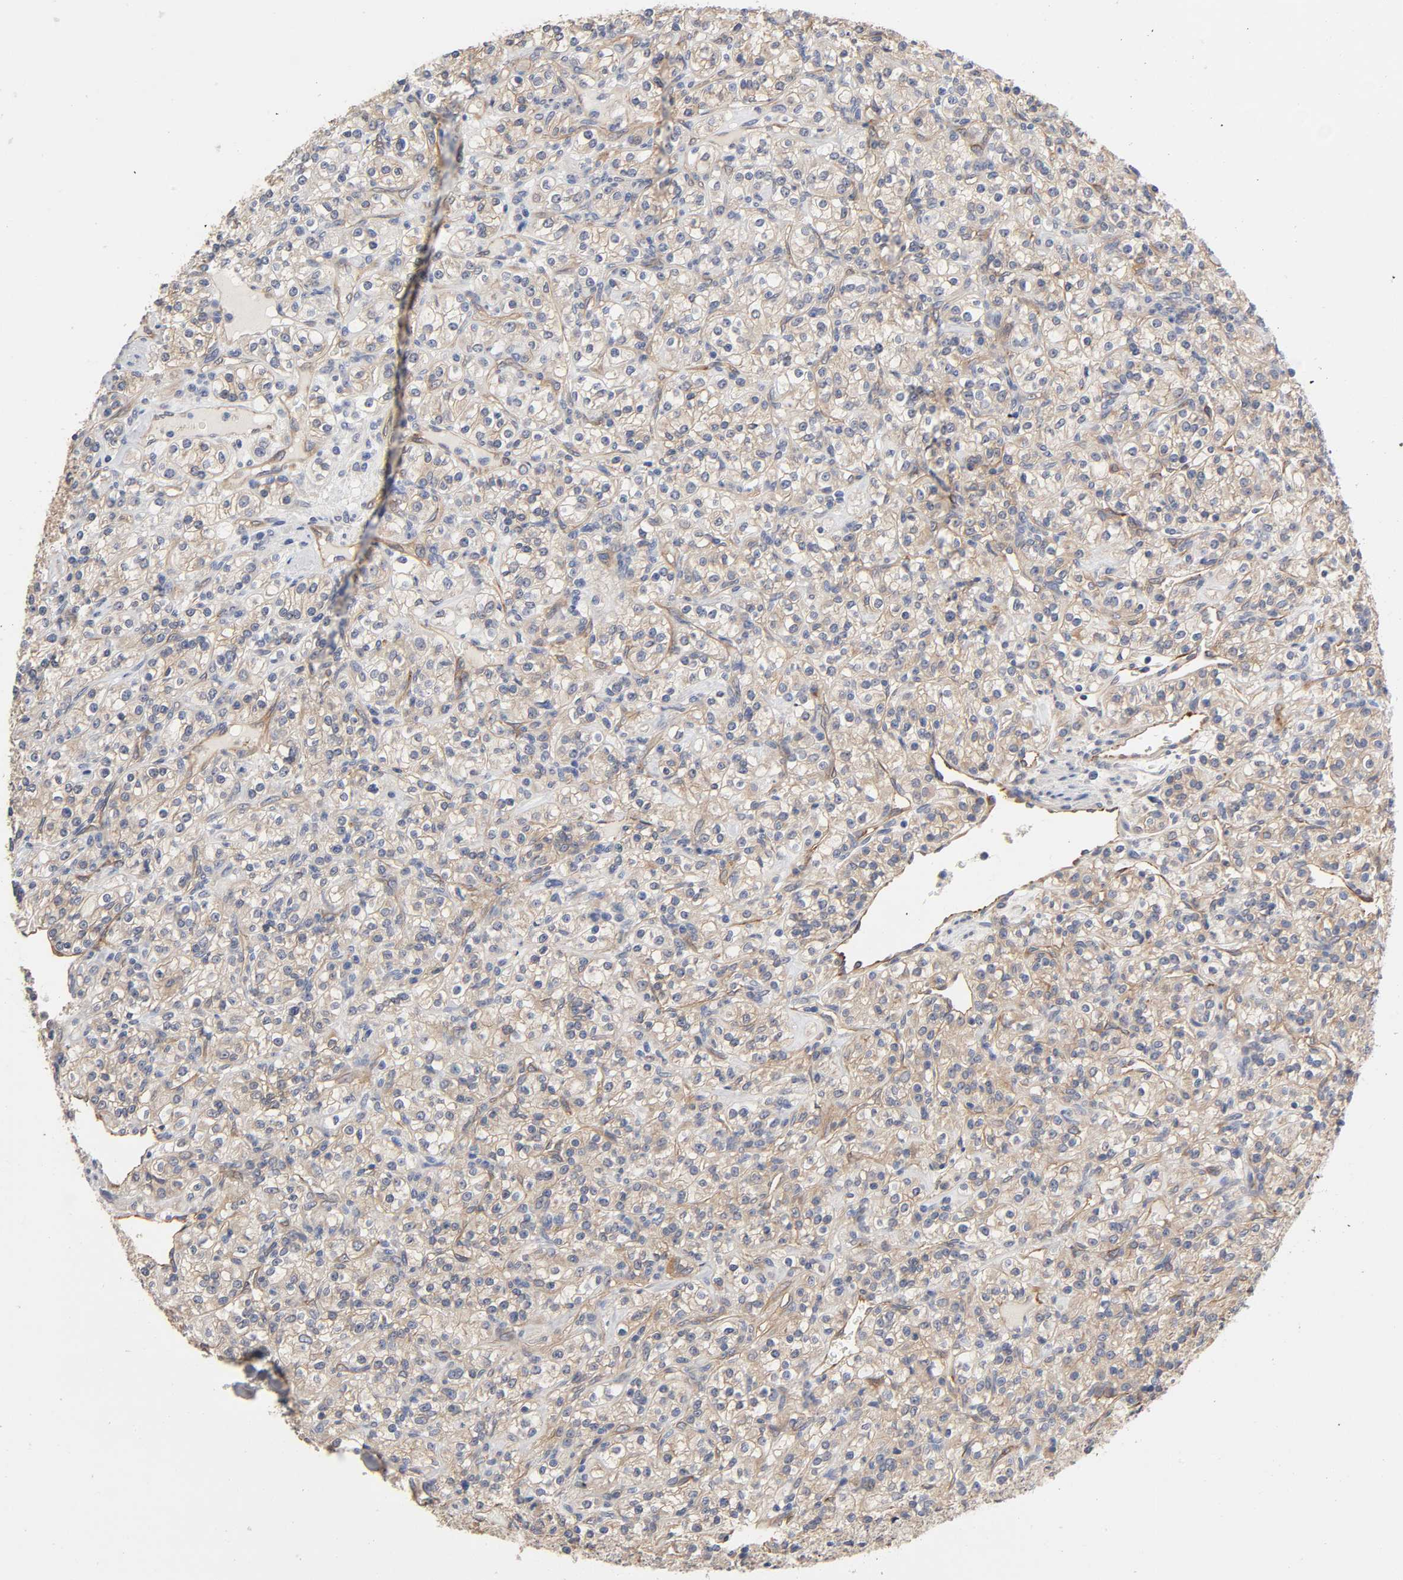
{"staining": {"intensity": "negative", "quantity": "none", "location": "none"}, "tissue": "renal cancer", "cell_type": "Tumor cells", "image_type": "cancer", "snomed": [{"axis": "morphology", "description": "Adenocarcinoma, NOS"}, {"axis": "topography", "description": "Kidney"}], "caption": "DAB (3,3'-diaminobenzidine) immunohistochemical staining of renal cancer (adenocarcinoma) exhibits no significant positivity in tumor cells. (DAB (3,3'-diaminobenzidine) immunohistochemistry (IHC) visualized using brightfield microscopy, high magnification).", "gene": "RAB13", "patient": {"sex": "male", "age": 77}}